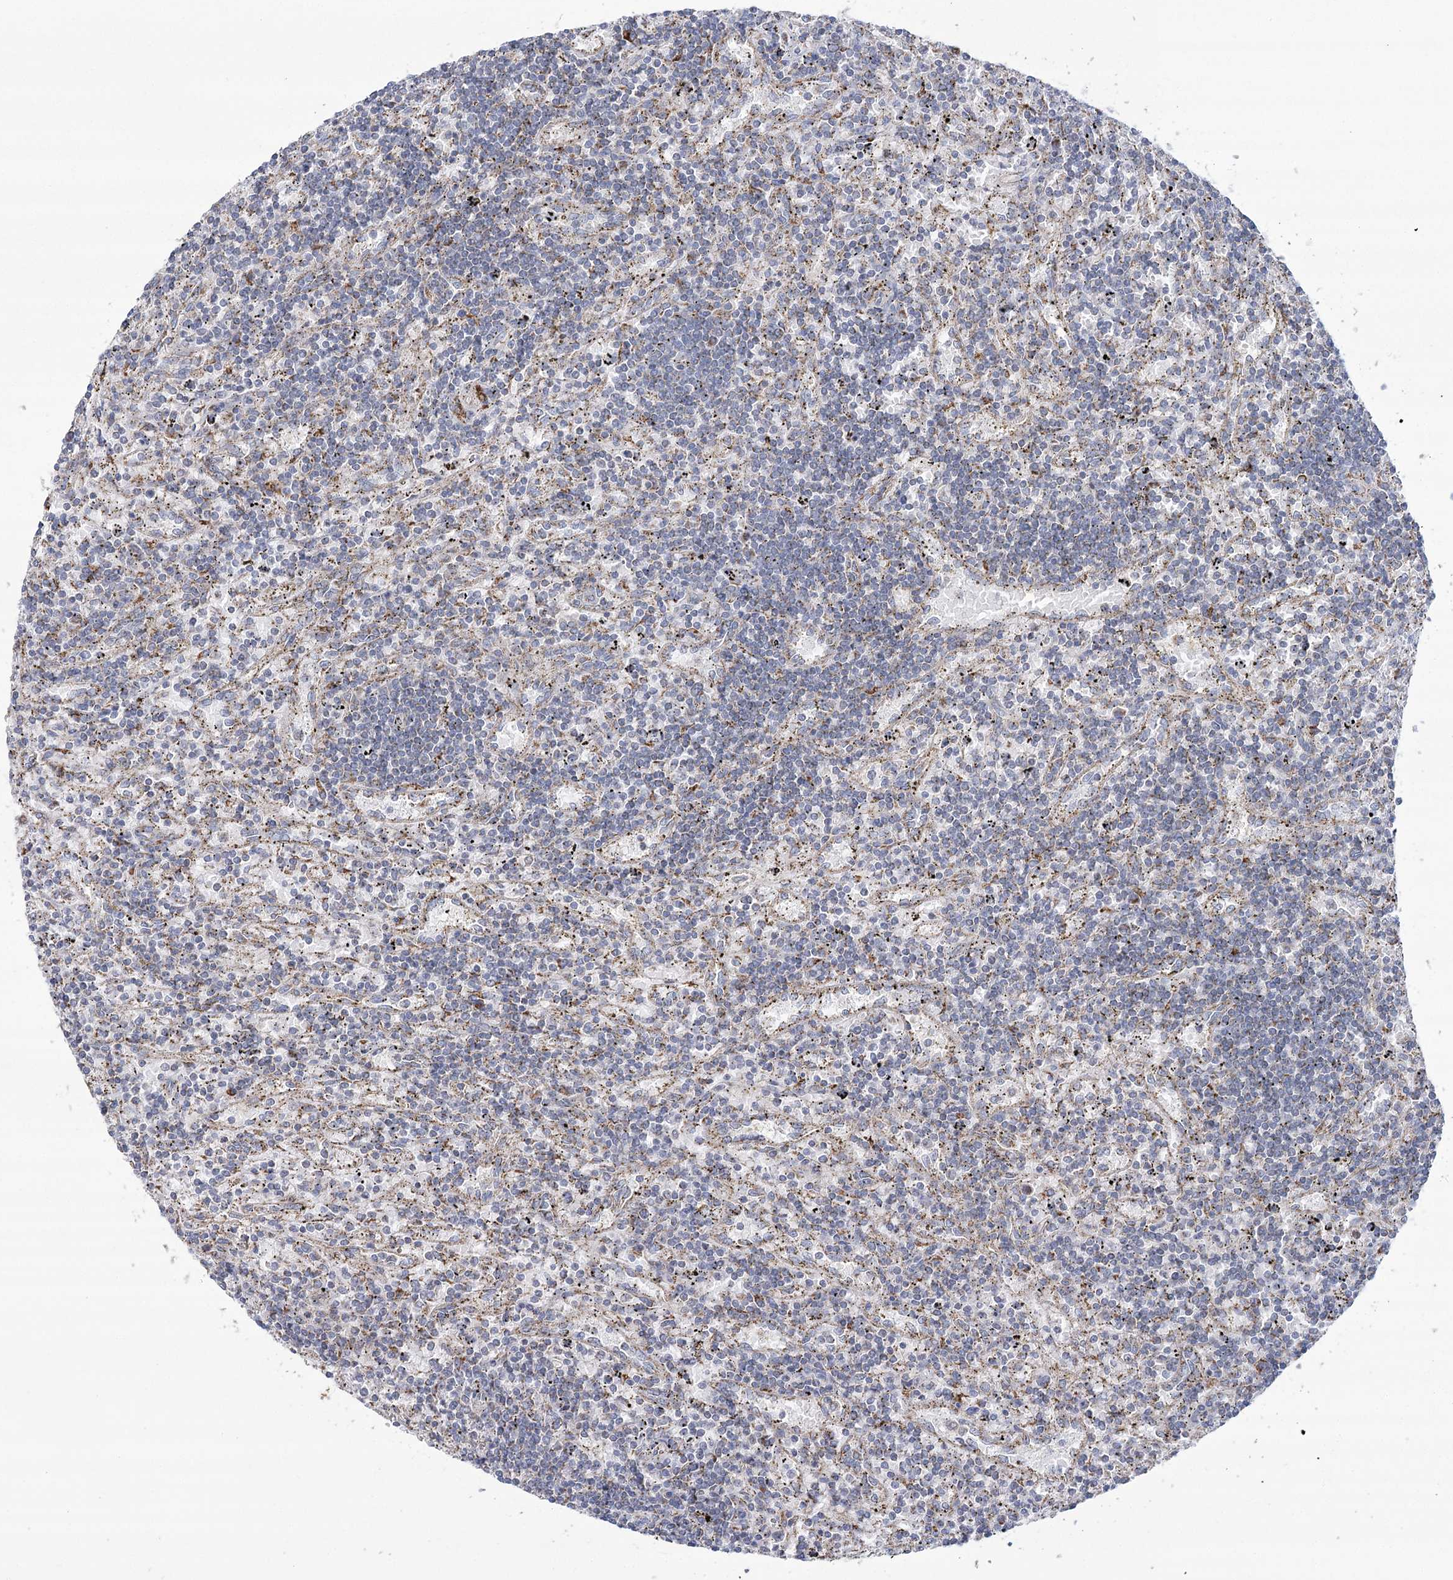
{"staining": {"intensity": "negative", "quantity": "none", "location": "none"}, "tissue": "lymphoma", "cell_type": "Tumor cells", "image_type": "cancer", "snomed": [{"axis": "morphology", "description": "Malignant lymphoma, non-Hodgkin's type, Low grade"}, {"axis": "topography", "description": "Spleen"}], "caption": "A histopathology image of lymphoma stained for a protein reveals no brown staining in tumor cells.", "gene": "SNX7", "patient": {"sex": "male", "age": 76}}